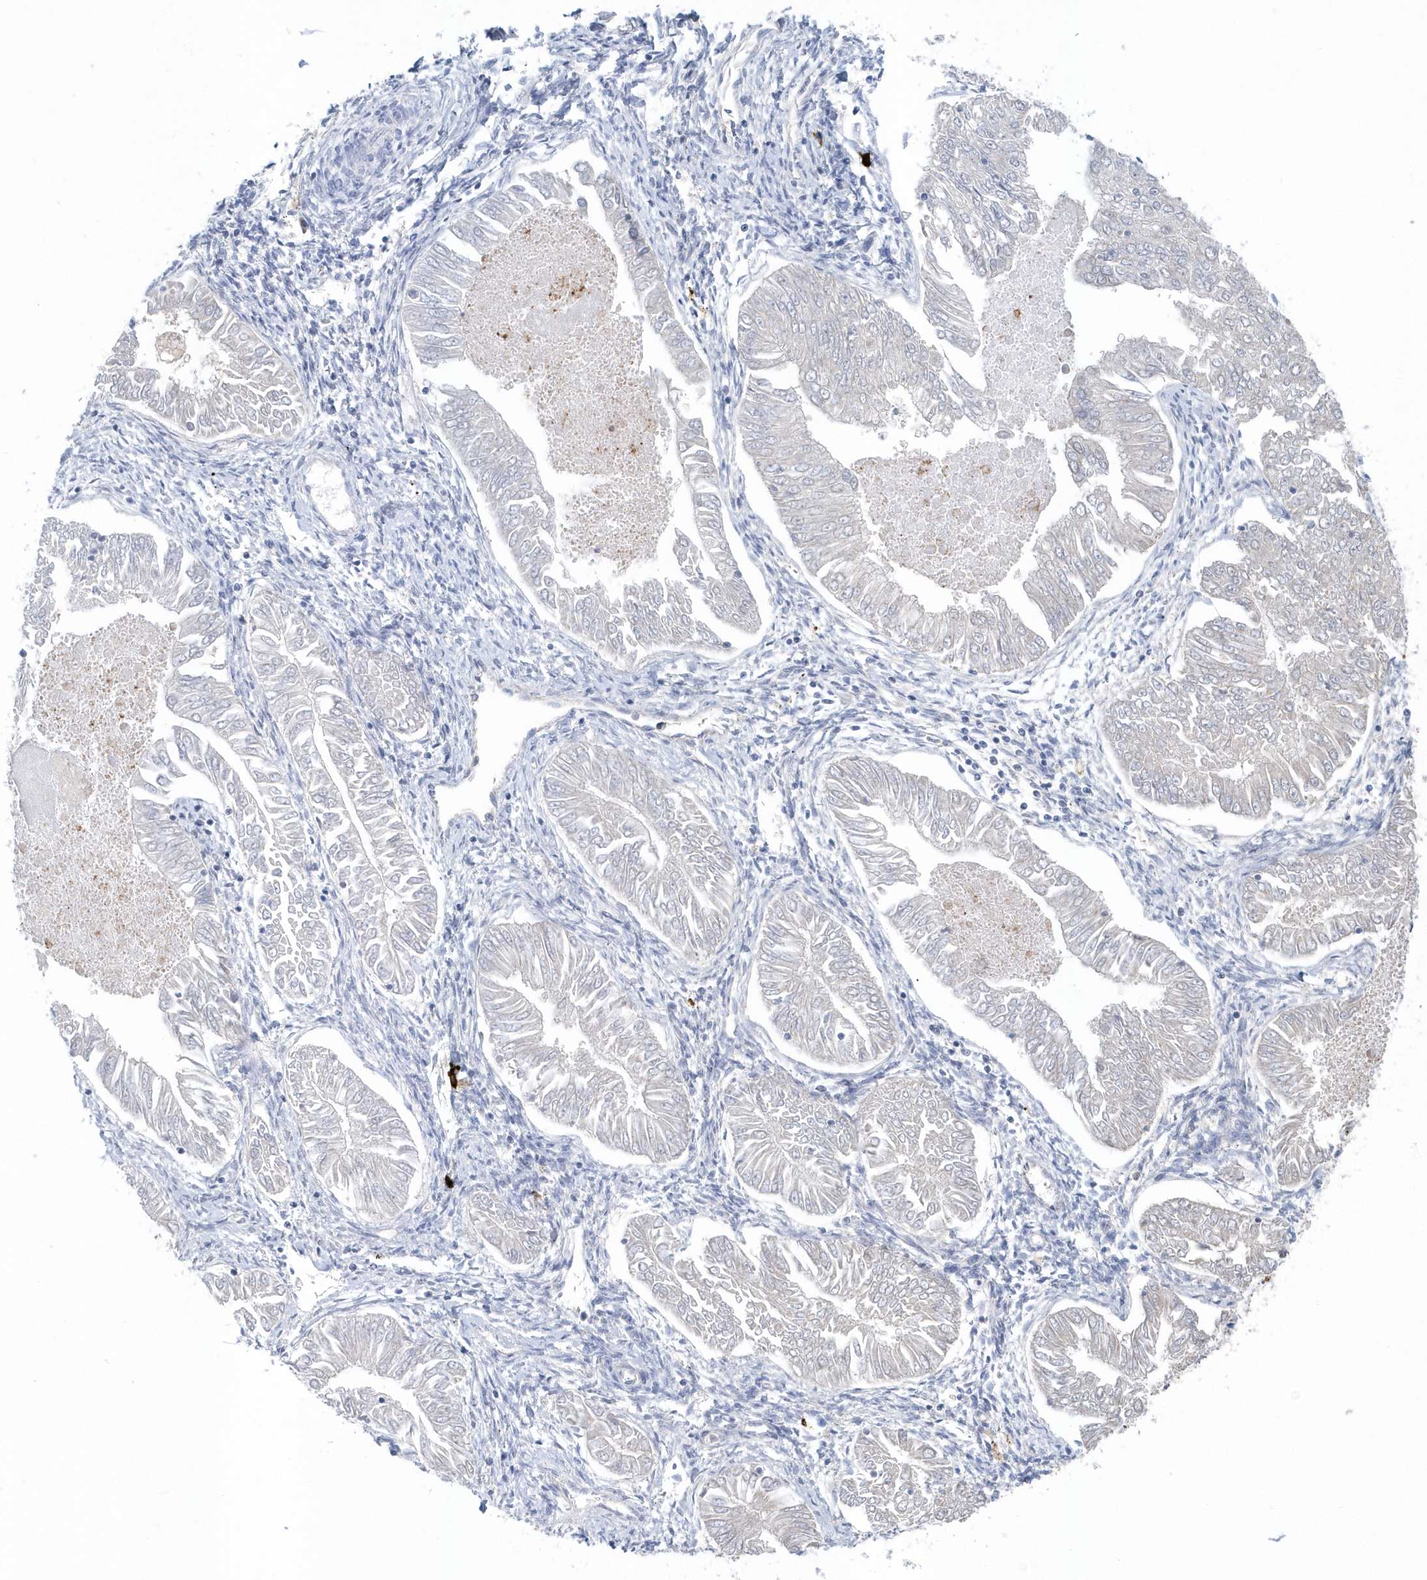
{"staining": {"intensity": "negative", "quantity": "none", "location": "none"}, "tissue": "endometrial cancer", "cell_type": "Tumor cells", "image_type": "cancer", "snomed": [{"axis": "morphology", "description": "Adenocarcinoma, NOS"}, {"axis": "topography", "description": "Endometrium"}], "caption": "This is a photomicrograph of immunohistochemistry staining of endometrial cancer (adenocarcinoma), which shows no staining in tumor cells. (DAB (3,3'-diaminobenzidine) immunohistochemistry (IHC) visualized using brightfield microscopy, high magnification).", "gene": "JCHAIN", "patient": {"sex": "female", "age": 53}}